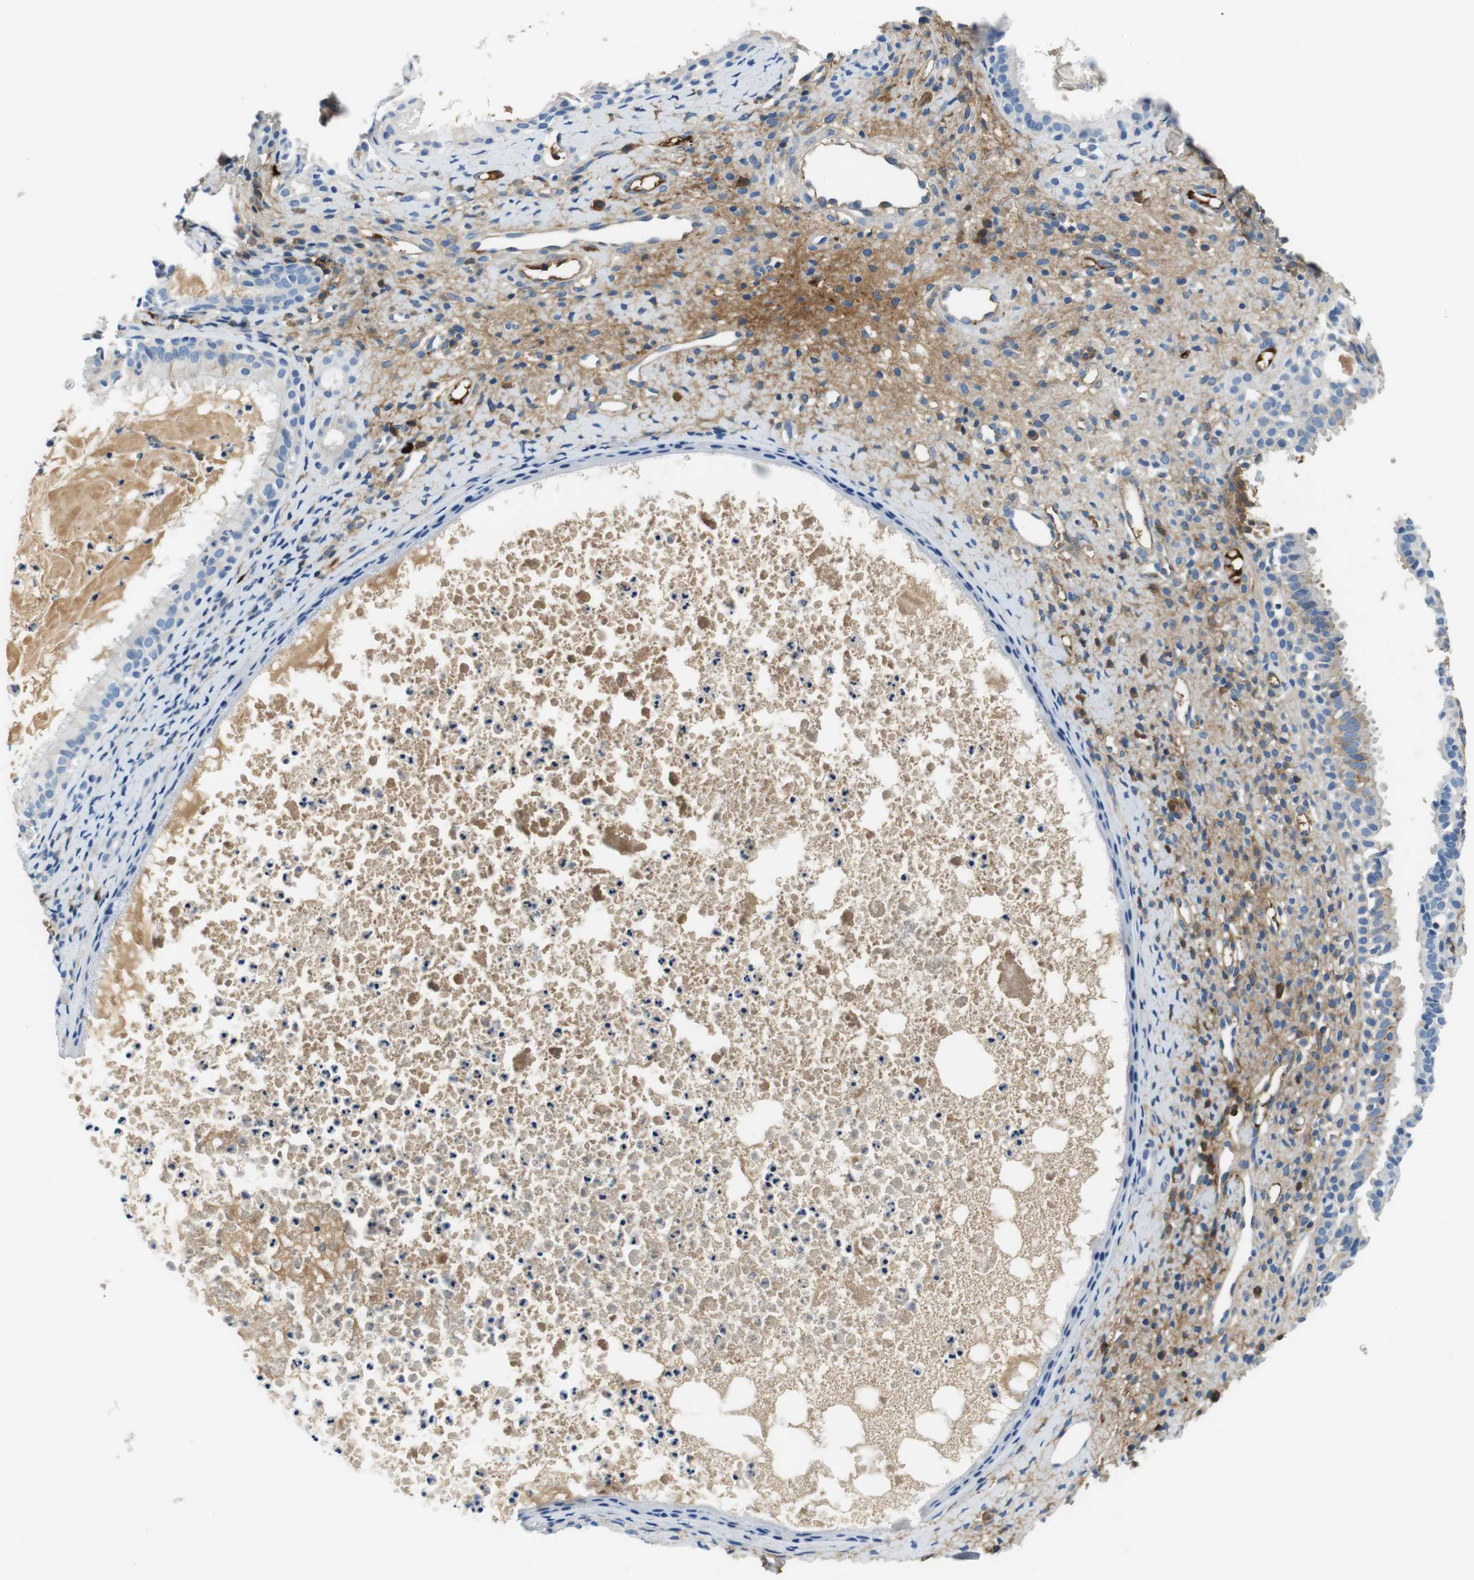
{"staining": {"intensity": "negative", "quantity": "none", "location": "none"}, "tissue": "nasopharynx", "cell_type": "Respiratory epithelial cells", "image_type": "normal", "snomed": [{"axis": "morphology", "description": "Normal tissue, NOS"}, {"axis": "topography", "description": "Nasopharynx"}], "caption": "The micrograph shows no staining of respiratory epithelial cells in unremarkable nasopharynx. (DAB (3,3'-diaminobenzidine) IHC with hematoxylin counter stain).", "gene": "IGHD", "patient": {"sex": "male", "age": 22}}